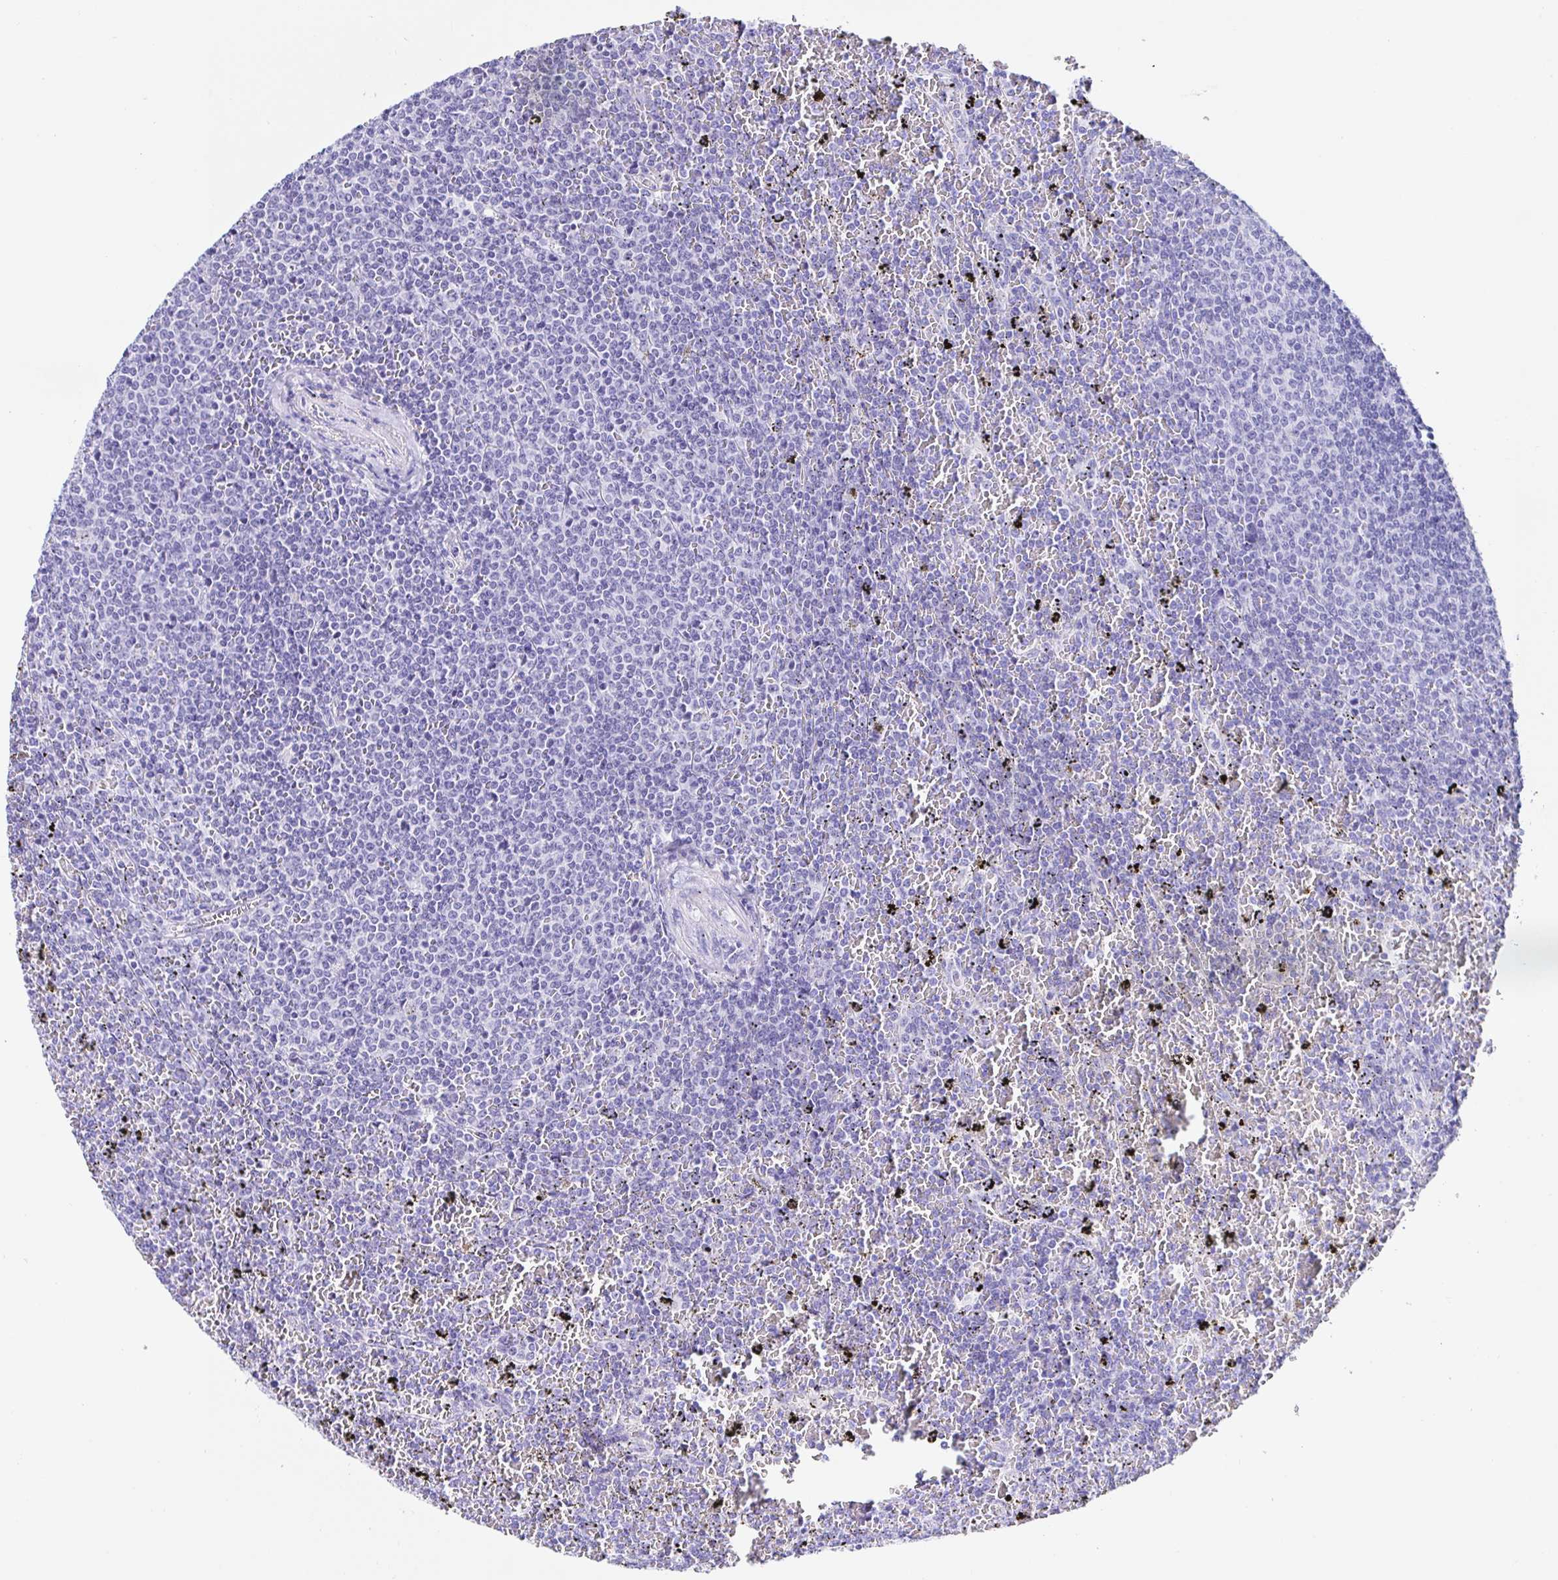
{"staining": {"intensity": "negative", "quantity": "none", "location": "none"}, "tissue": "lymphoma", "cell_type": "Tumor cells", "image_type": "cancer", "snomed": [{"axis": "morphology", "description": "Malignant lymphoma, non-Hodgkin's type, Low grade"}, {"axis": "topography", "description": "Spleen"}], "caption": "Lymphoma stained for a protein using immunohistochemistry (IHC) exhibits no staining tumor cells.", "gene": "PRAMEF19", "patient": {"sex": "female", "age": 77}}